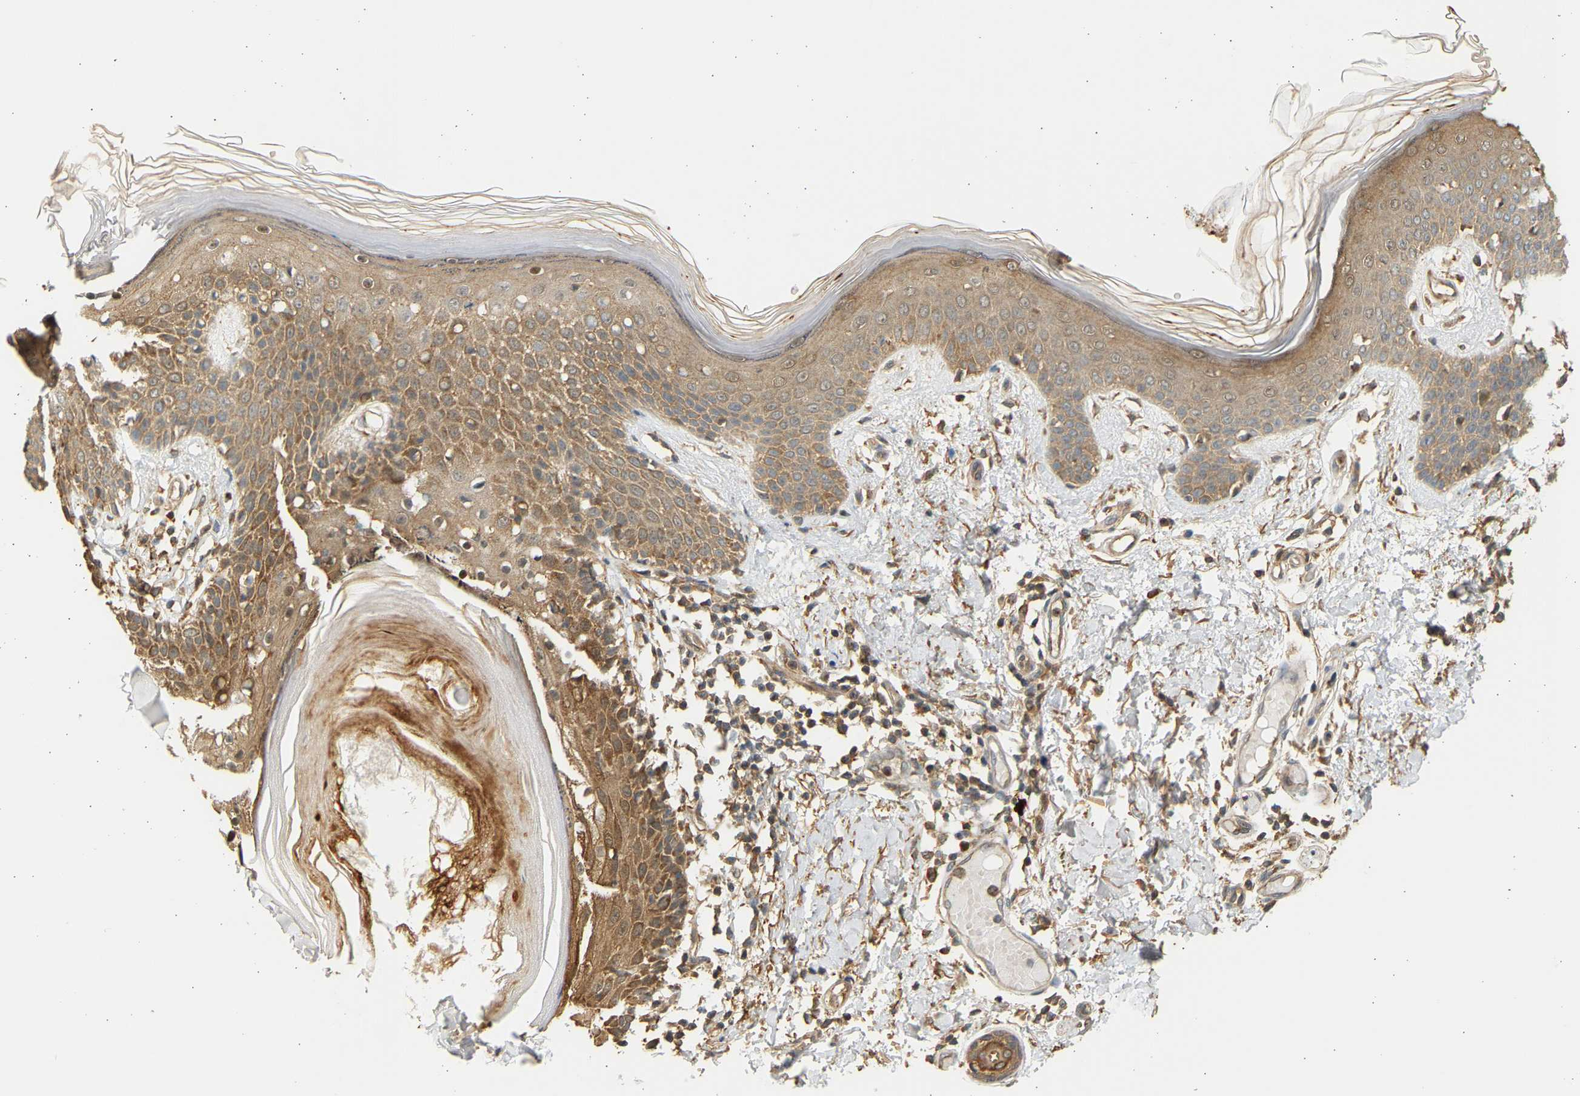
{"staining": {"intensity": "moderate", "quantity": ">75%", "location": "cytoplasmic/membranous"}, "tissue": "skin", "cell_type": "Fibroblasts", "image_type": "normal", "snomed": [{"axis": "morphology", "description": "Normal tissue, NOS"}, {"axis": "topography", "description": "Skin"}], "caption": "Immunohistochemical staining of normal human skin shows moderate cytoplasmic/membranous protein staining in approximately >75% of fibroblasts.", "gene": "B4GALT6", "patient": {"sex": "male", "age": 53}}